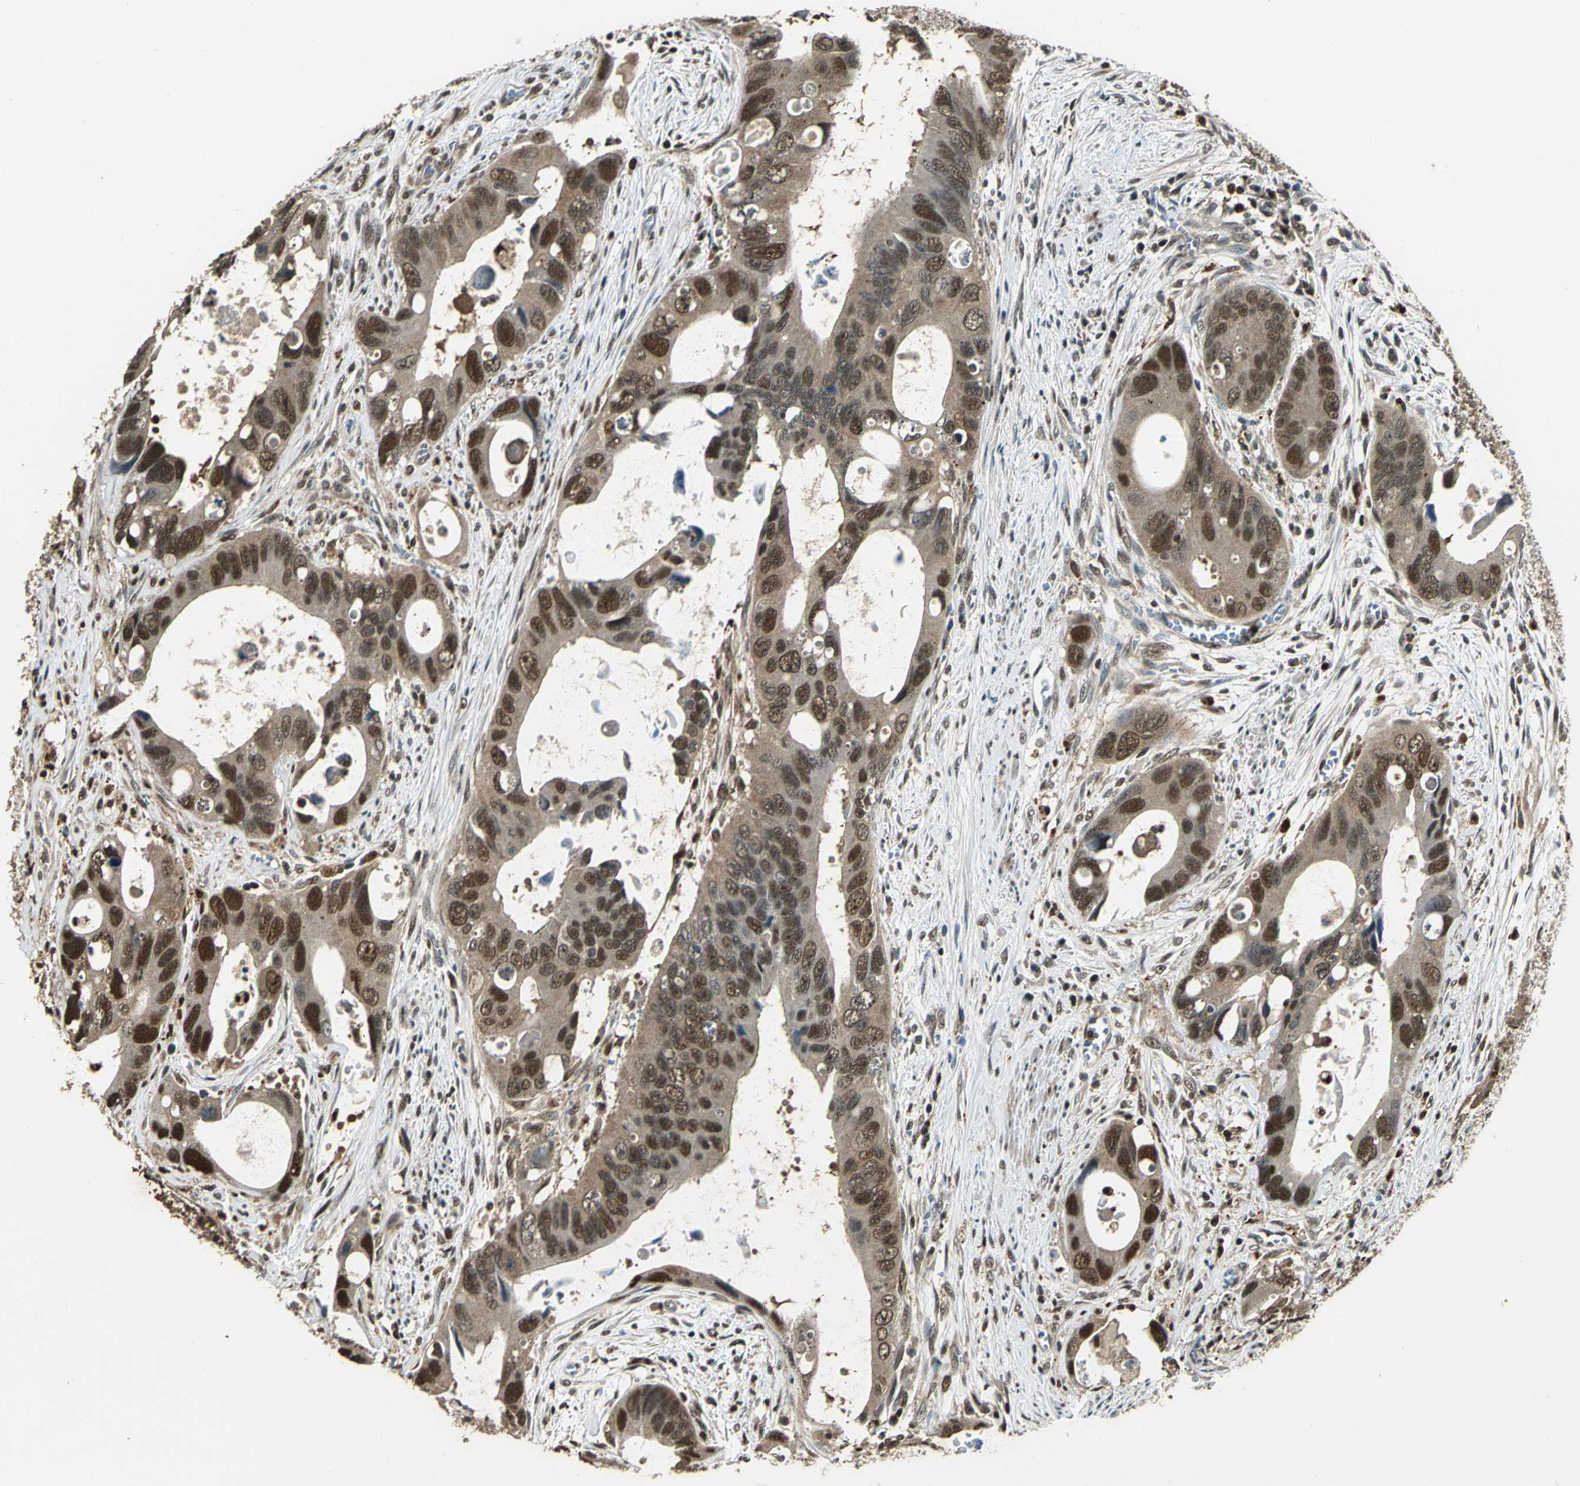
{"staining": {"intensity": "strong", "quantity": ">75%", "location": "cytoplasmic/membranous,nuclear"}, "tissue": "colorectal cancer", "cell_type": "Tumor cells", "image_type": "cancer", "snomed": [{"axis": "morphology", "description": "Adenocarcinoma, NOS"}, {"axis": "topography", "description": "Rectum"}], "caption": "Immunohistochemistry image of human colorectal cancer (adenocarcinoma) stained for a protein (brown), which reveals high levels of strong cytoplasmic/membranous and nuclear expression in approximately >75% of tumor cells.", "gene": "PPP1R13L", "patient": {"sex": "male", "age": 70}}